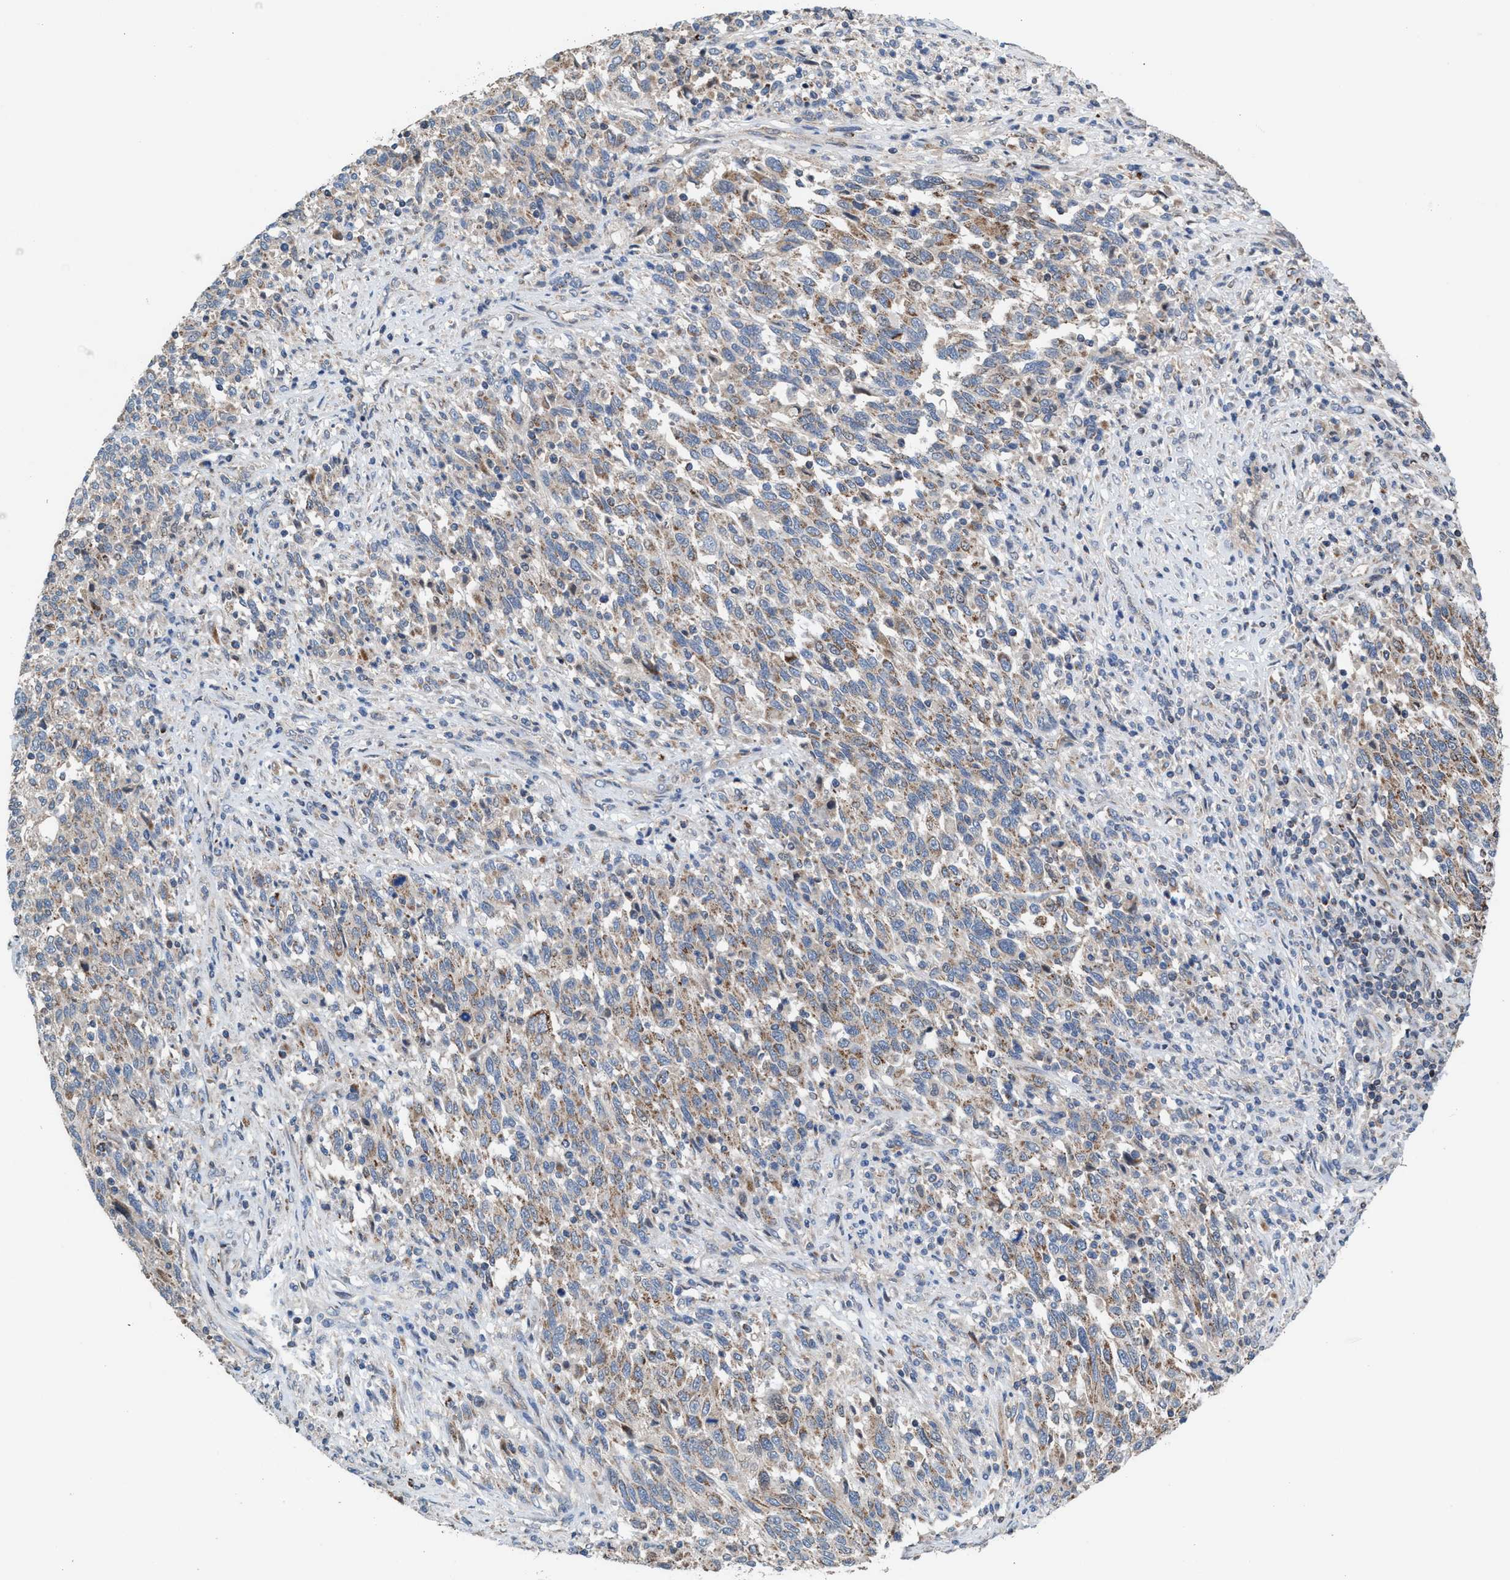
{"staining": {"intensity": "weak", "quantity": ">75%", "location": "cytoplasmic/membranous"}, "tissue": "melanoma", "cell_type": "Tumor cells", "image_type": "cancer", "snomed": [{"axis": "morphology", "description": "Malignant melanoma, Metastatic site"}, {"axis": "topography", "description": "Lymph node"}], "caption": "DAB (3,3'-diaminobenzidine) immunohistochemical staining of human melanoma reveals weak cytoplasmic/membranous protein staining in about >75% of tumor cells.", "gene": "MRM1", "patient": {"sex": "male", "age": 61}}